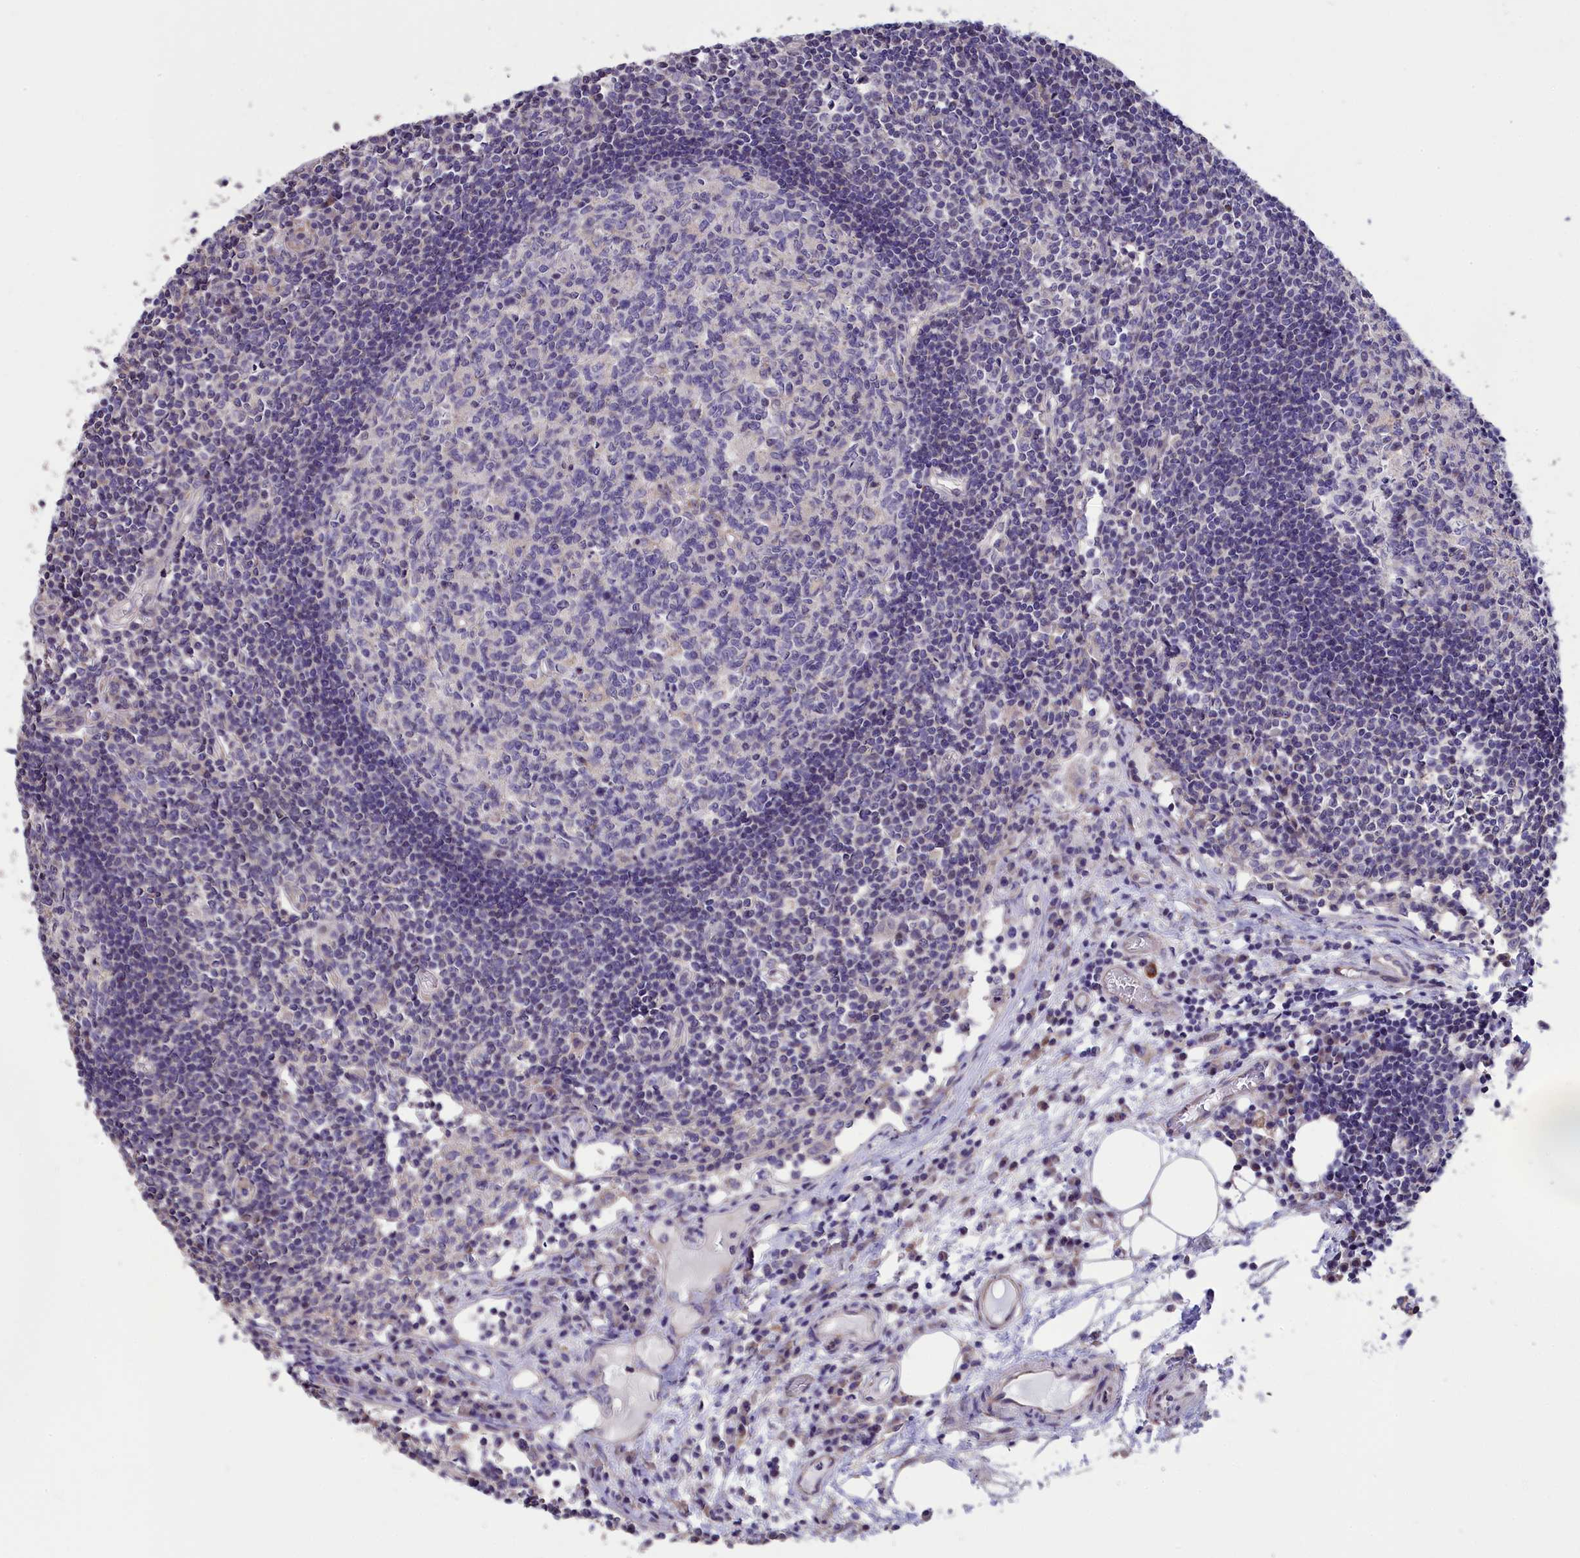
{"staining": {"intensity": "negative", "quantity": "none", "location": "none"}, "tissue": "lymph node", "cell_type": "Germinal center cells", "image_type": "normal", "snomed": [{"axis": "morphology", "description": "Normal tissue, NOS"}, {"axis": "topography", "description": "Lymph node"}], "caption": "Immunohistochemistry (IHC) histopathology image of normal lymph node: lymph node stained with DAB displays no significant protein positivity in germinal center cells.", "gene": "CYP2U1", "patient": {"sex": "female", "age": 55}}